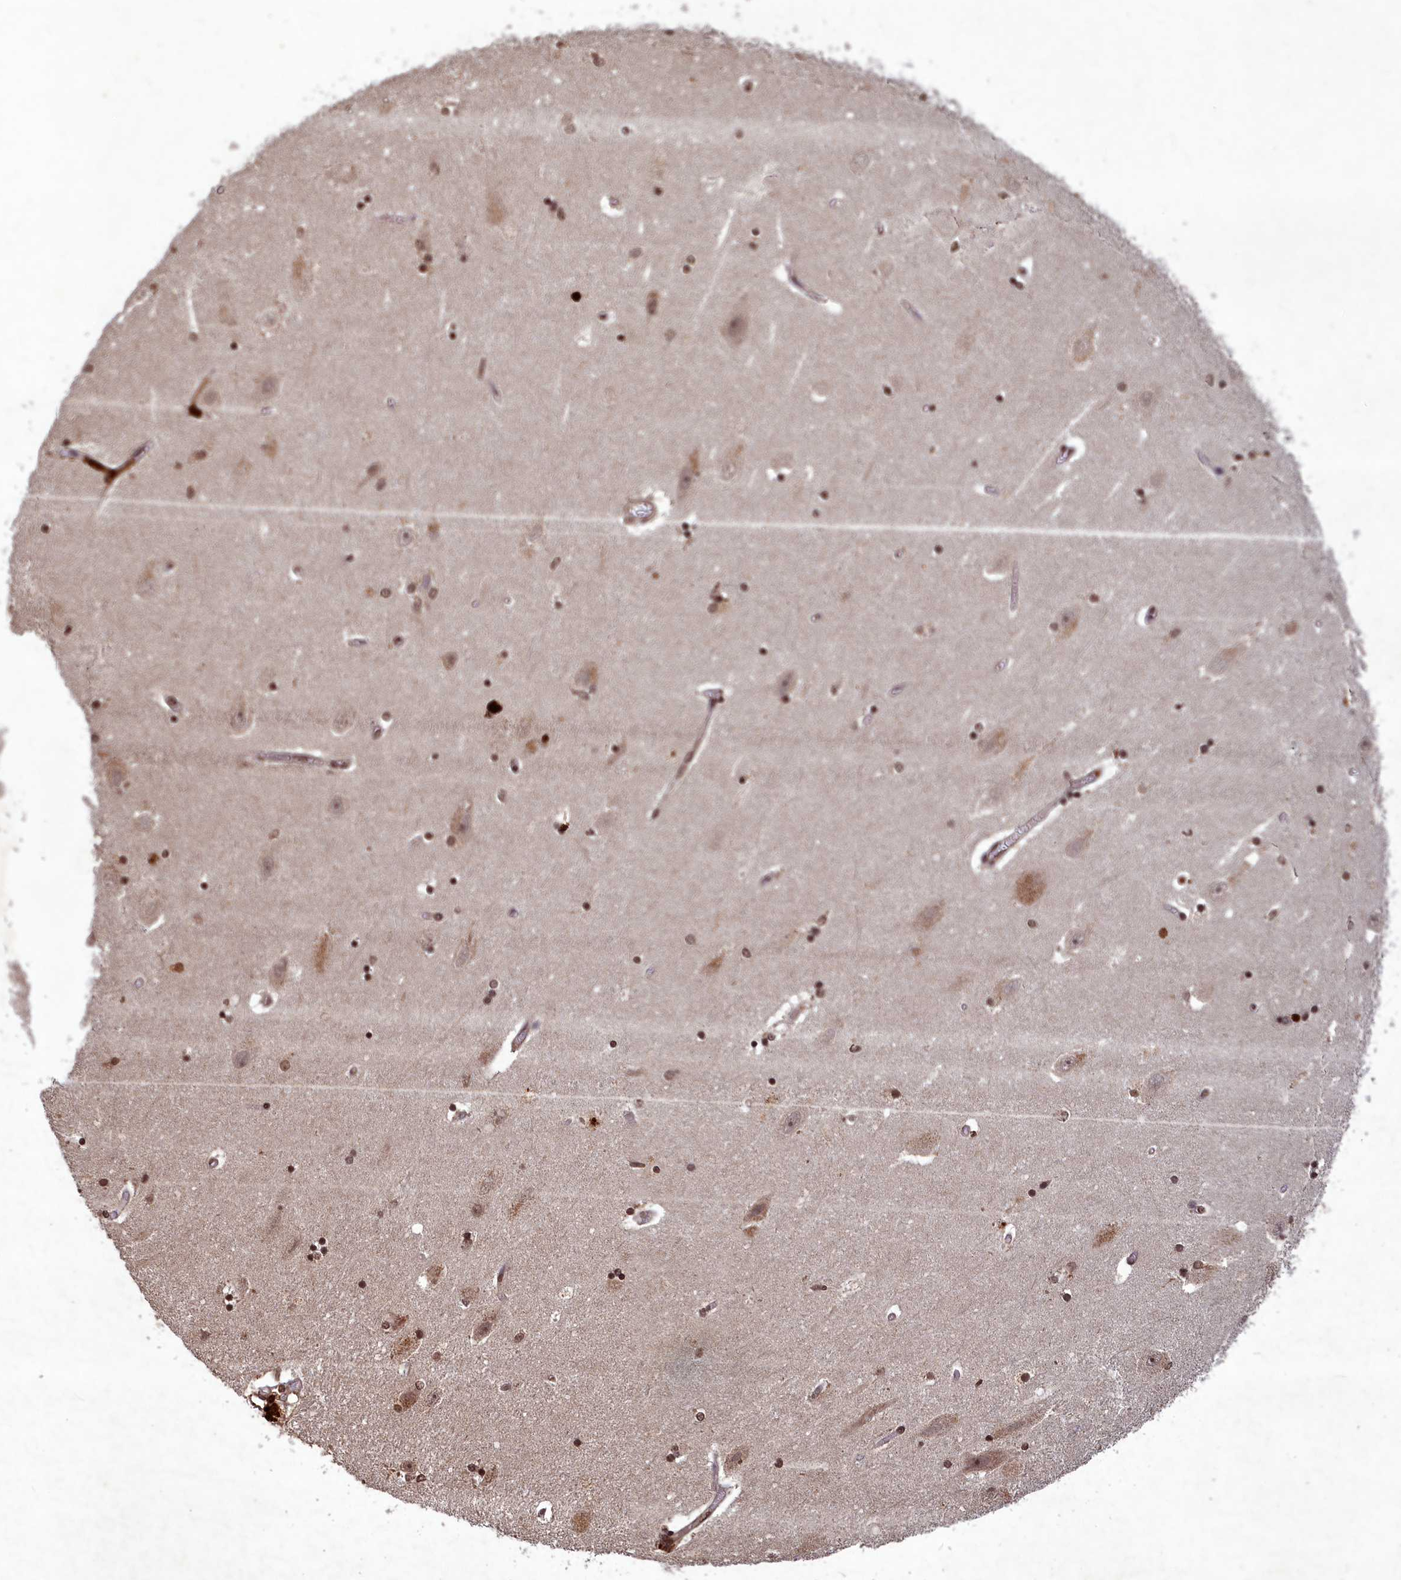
{"staining": {"intensity": "moderate", "quantity": ">75%", "location": "nuclear"}, "tissue": "hippocampus", "cell_type": "Glial cells", "image_type": "normal", "snomed": [{"axis": "morphology", "description": "Normal tissue, NOS"}, {"axis": "topography", "description": "Hippocampus"}], "caption": "Immunohistochemical staining of unremarkable human hippocampus reveals >75% levels of moderate nuclear protein staining in about >75% of glial cells.", "gene": "SRMS", "patient": {"sex": "female", "age": 54}}